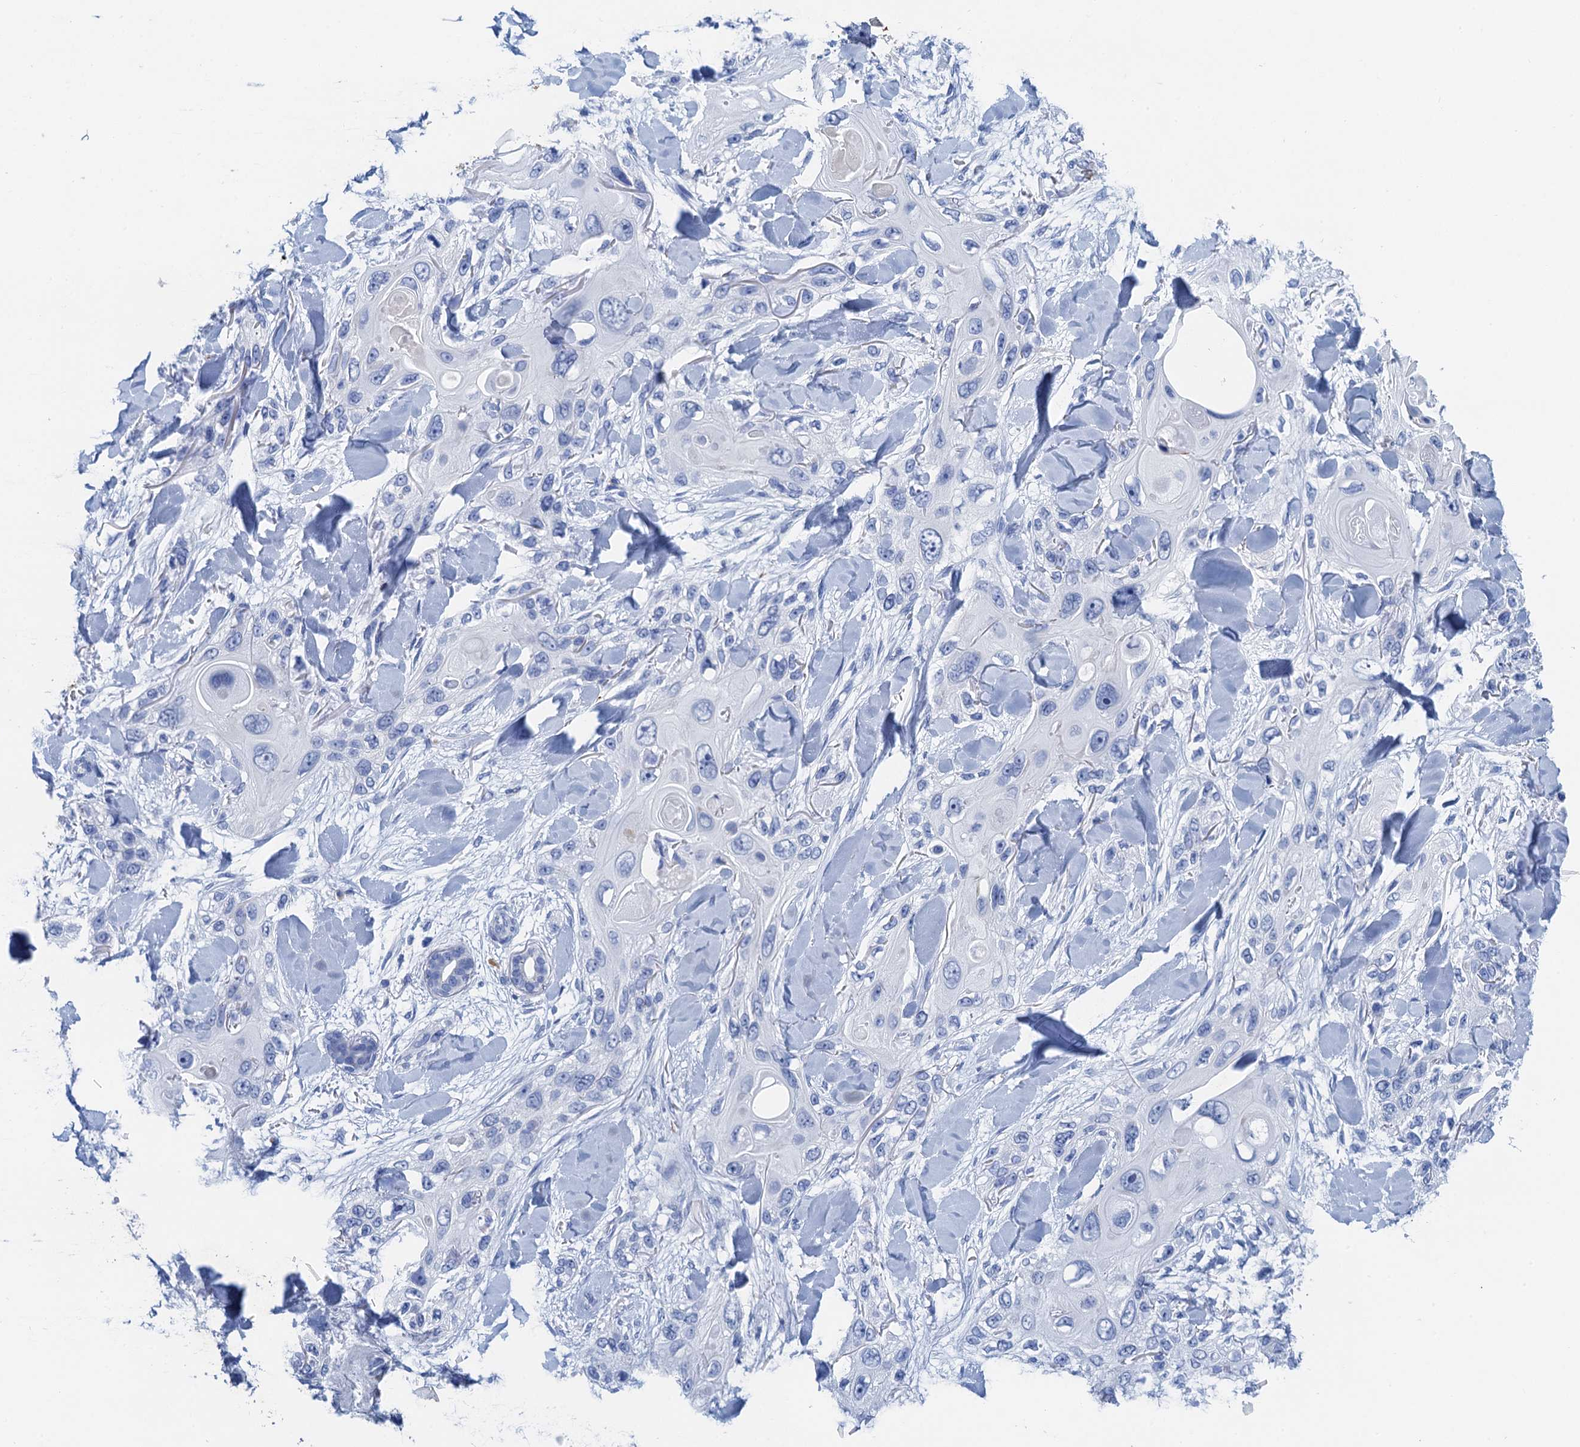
{"staining": {"intensity": "negative", "quantity": "none", "location": "none"}, "tissue": "skin cancer", "cell_type": "Tumor cells", "image_type": "cancer", "snomed": [{"axis": "morphology", "description": "Normal tissue, NOS"}, {"axis": "morphology", "description": "Squamous cell carcinoma, NOS"}, {"axis": "topography", "description": "Skin"}], "caption": "Immunohistochemistry image of skin cancer (squamous cell carcinoma) stained for a protein (brown), which exhibits no staining in tumor cells.", "gene": "NLRP10", "patient": {"sex": "male", "age": 72}}